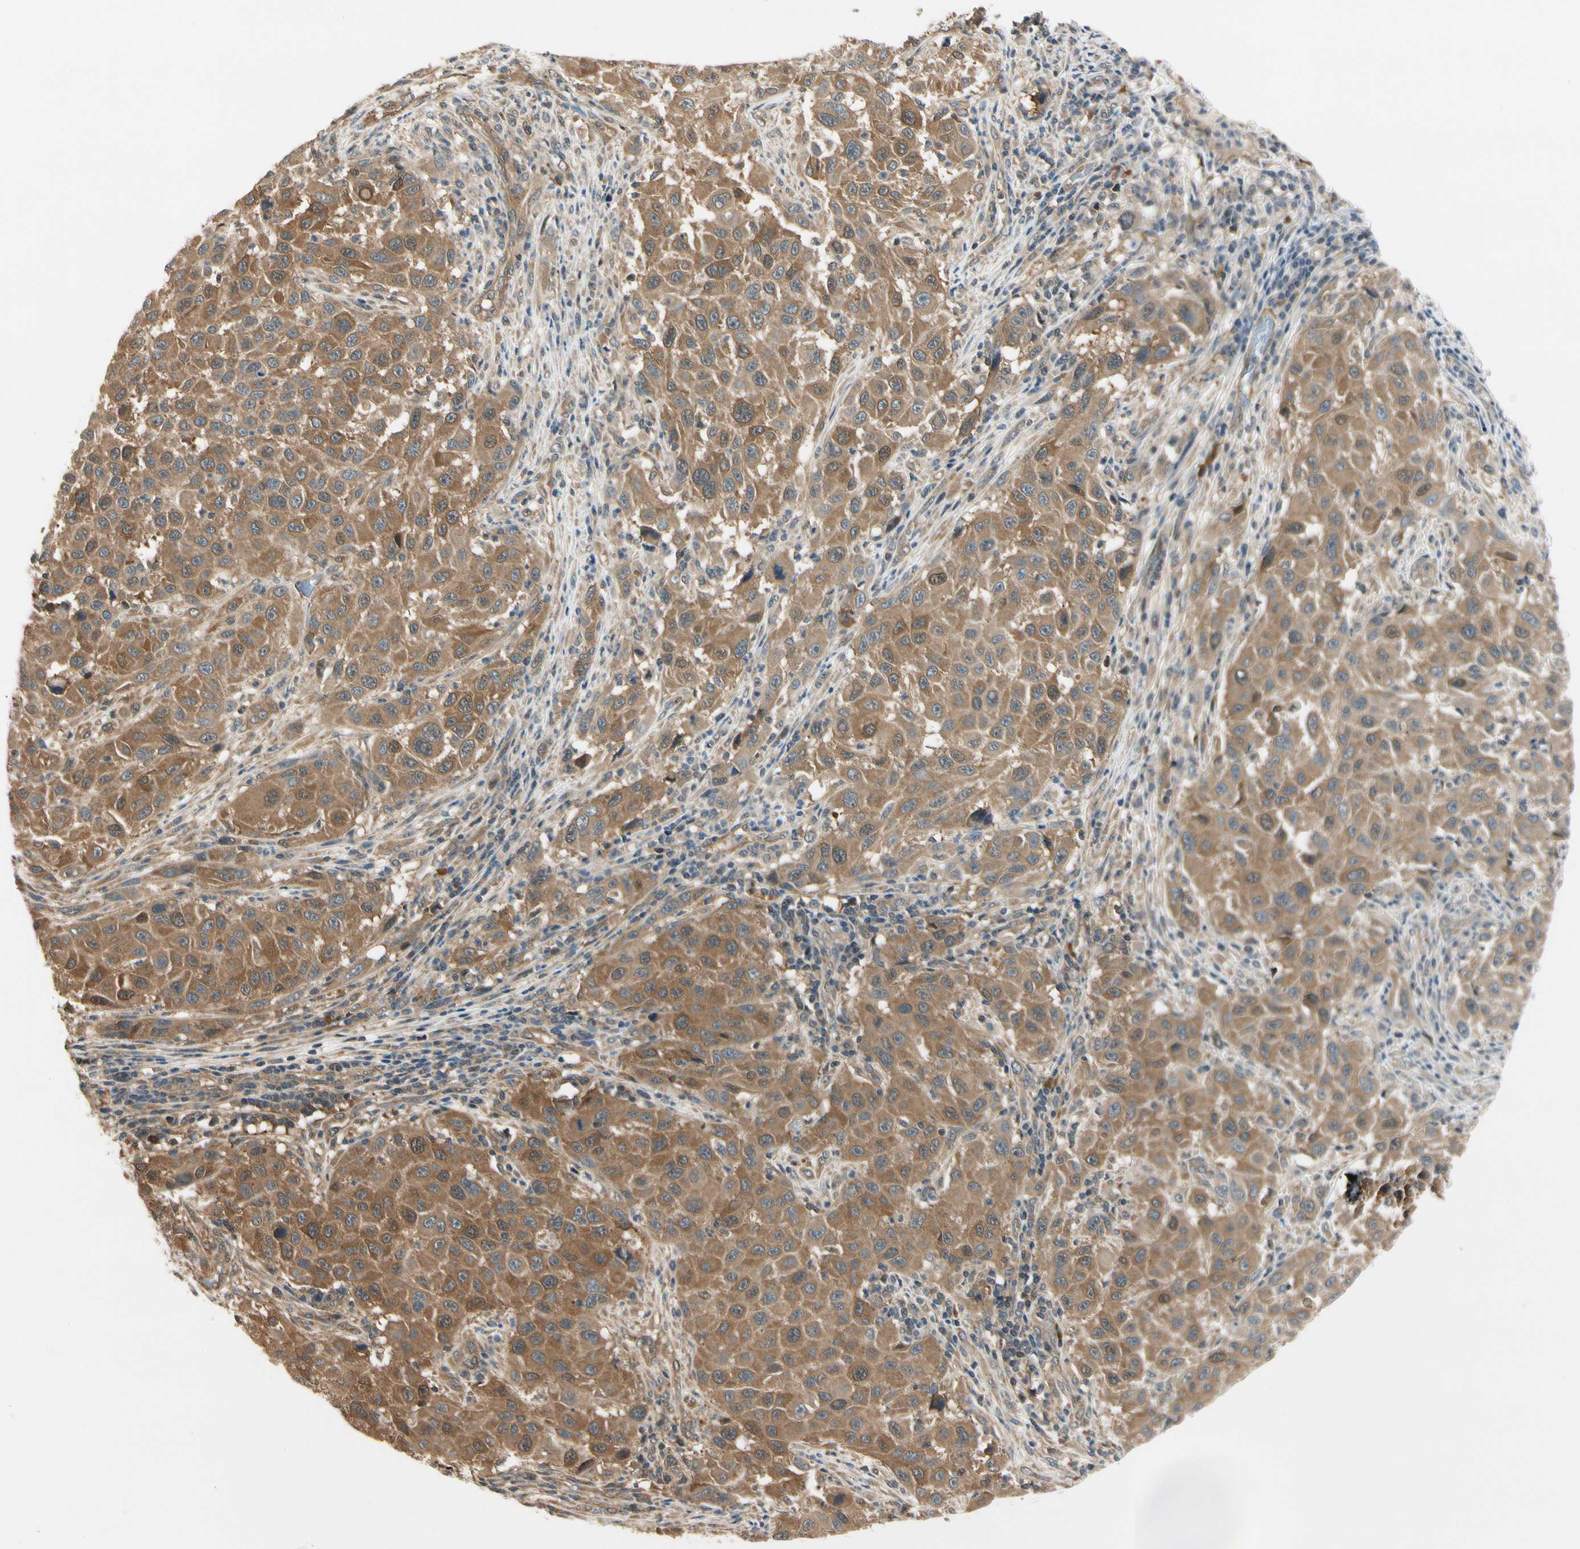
{"staining": {"intensity": "moderate", "quantity": ">75%", "location": "cytoplasmic/membranous"}, "tissue": "melanoma", "cell_type": "Tumor cells", "image_type": "cancer", "snomed": [{"axis": "morphology", "description": "Malignant melanoma, Metastatic site"}, {"axis": "topography", "description": "Lymph node"}], "caption": "IHC (DAB) staining of melanoma exhibits moderate cytoplasmic/membranous protein staining in approximately >75% of tumor cells.", "gene": "RASGRF1", "patient": {"sex": "male", "age": 61}}